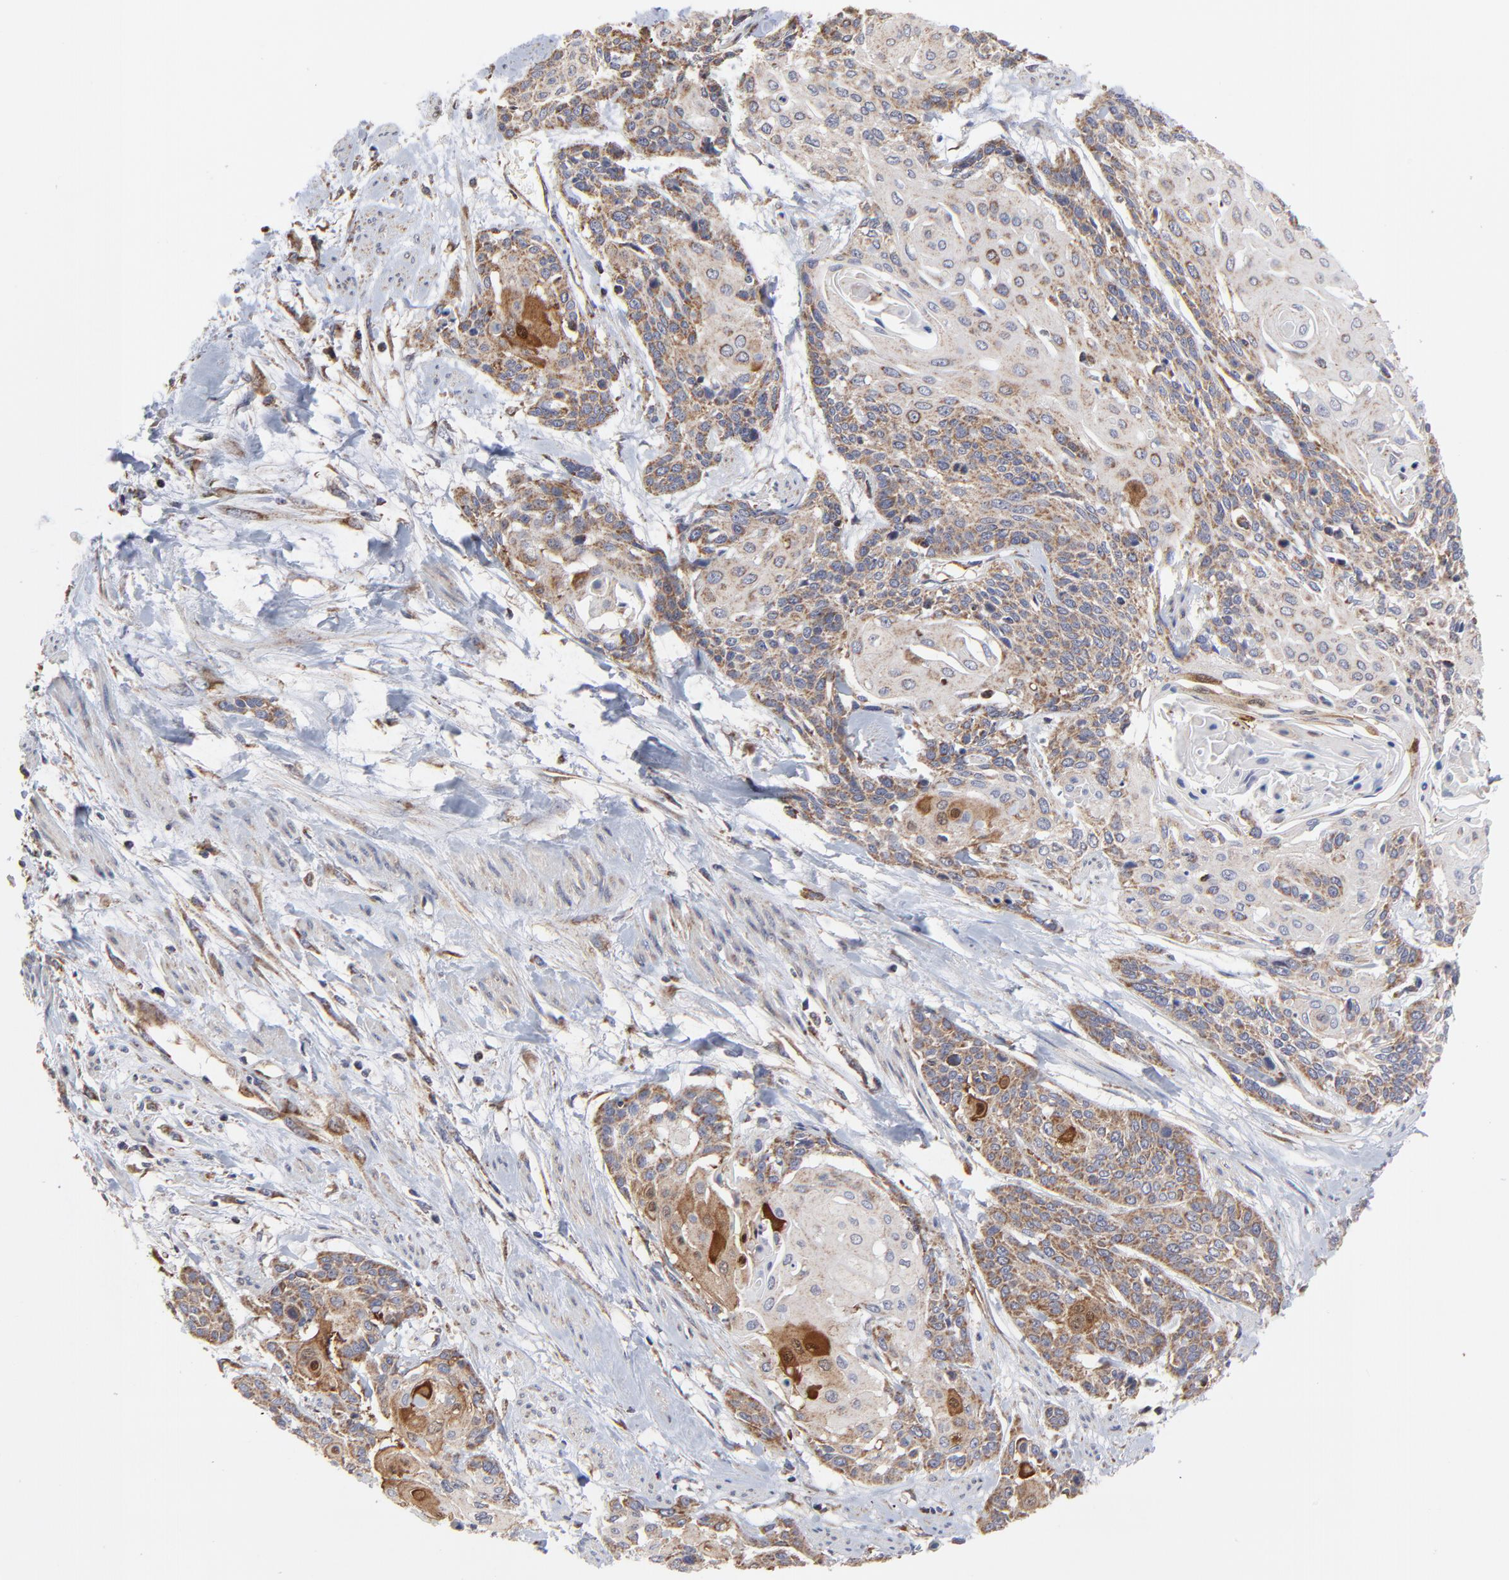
{"staining": {"intensity": "weak", "quantity": "<25%", "location": "cytoplasmic/membranous"}, "tissue": "cervical cancer", "cell_type": "Tumor cells", "image_type": "cancer", "snomed": [{"axis": "morphology", "description": "Squamous cell carcinoma, NOS"}, {"axis": "topography", "description": "Cervix"}], "caption": "The immunohistochemistry (IHC) photomicrograph has no significant positivity in tumor cells of squamous cell carcinoma (cervical) tissue.", "gene": "ZNF550", "patient": {"sex": "female", "age": 57}}